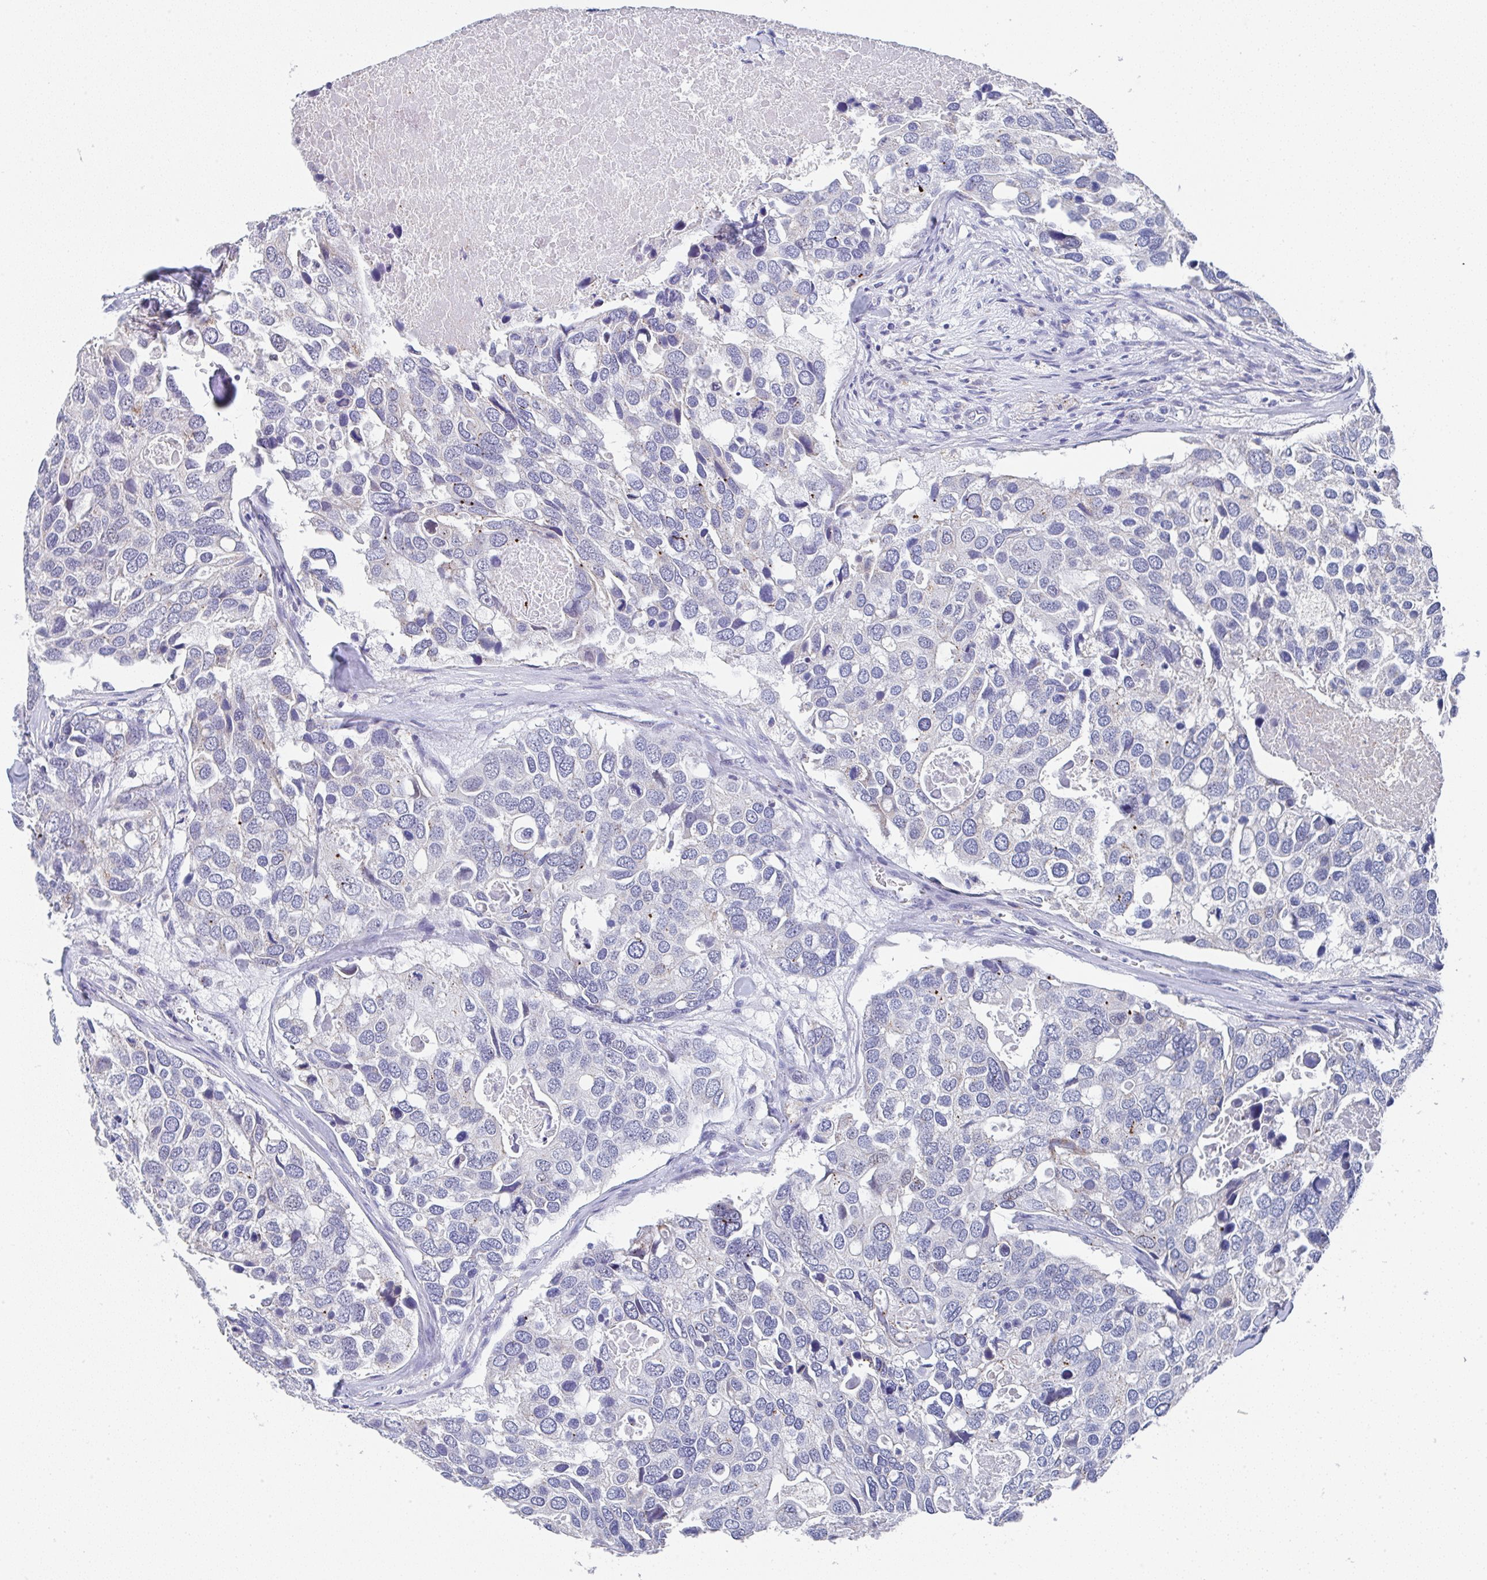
{"staining": {"intensity": "negative", "quantity": "none", "location": "none"}, "tissue": "breast cancer", "cell_type": "Tumor cells", "image_type": "cancer", "snomed": [{"axis": "morphology", "description": "Duct carcinoma"}, {"axis": "topography", "description": "Breast"}], "caption": "This is an IHC histopathology image of human breast invasive ductal carcinoma. There is no staining in tumor cells.", "gene": "TNFRSF8", "patient": {"sex": "female", "age": 83}}